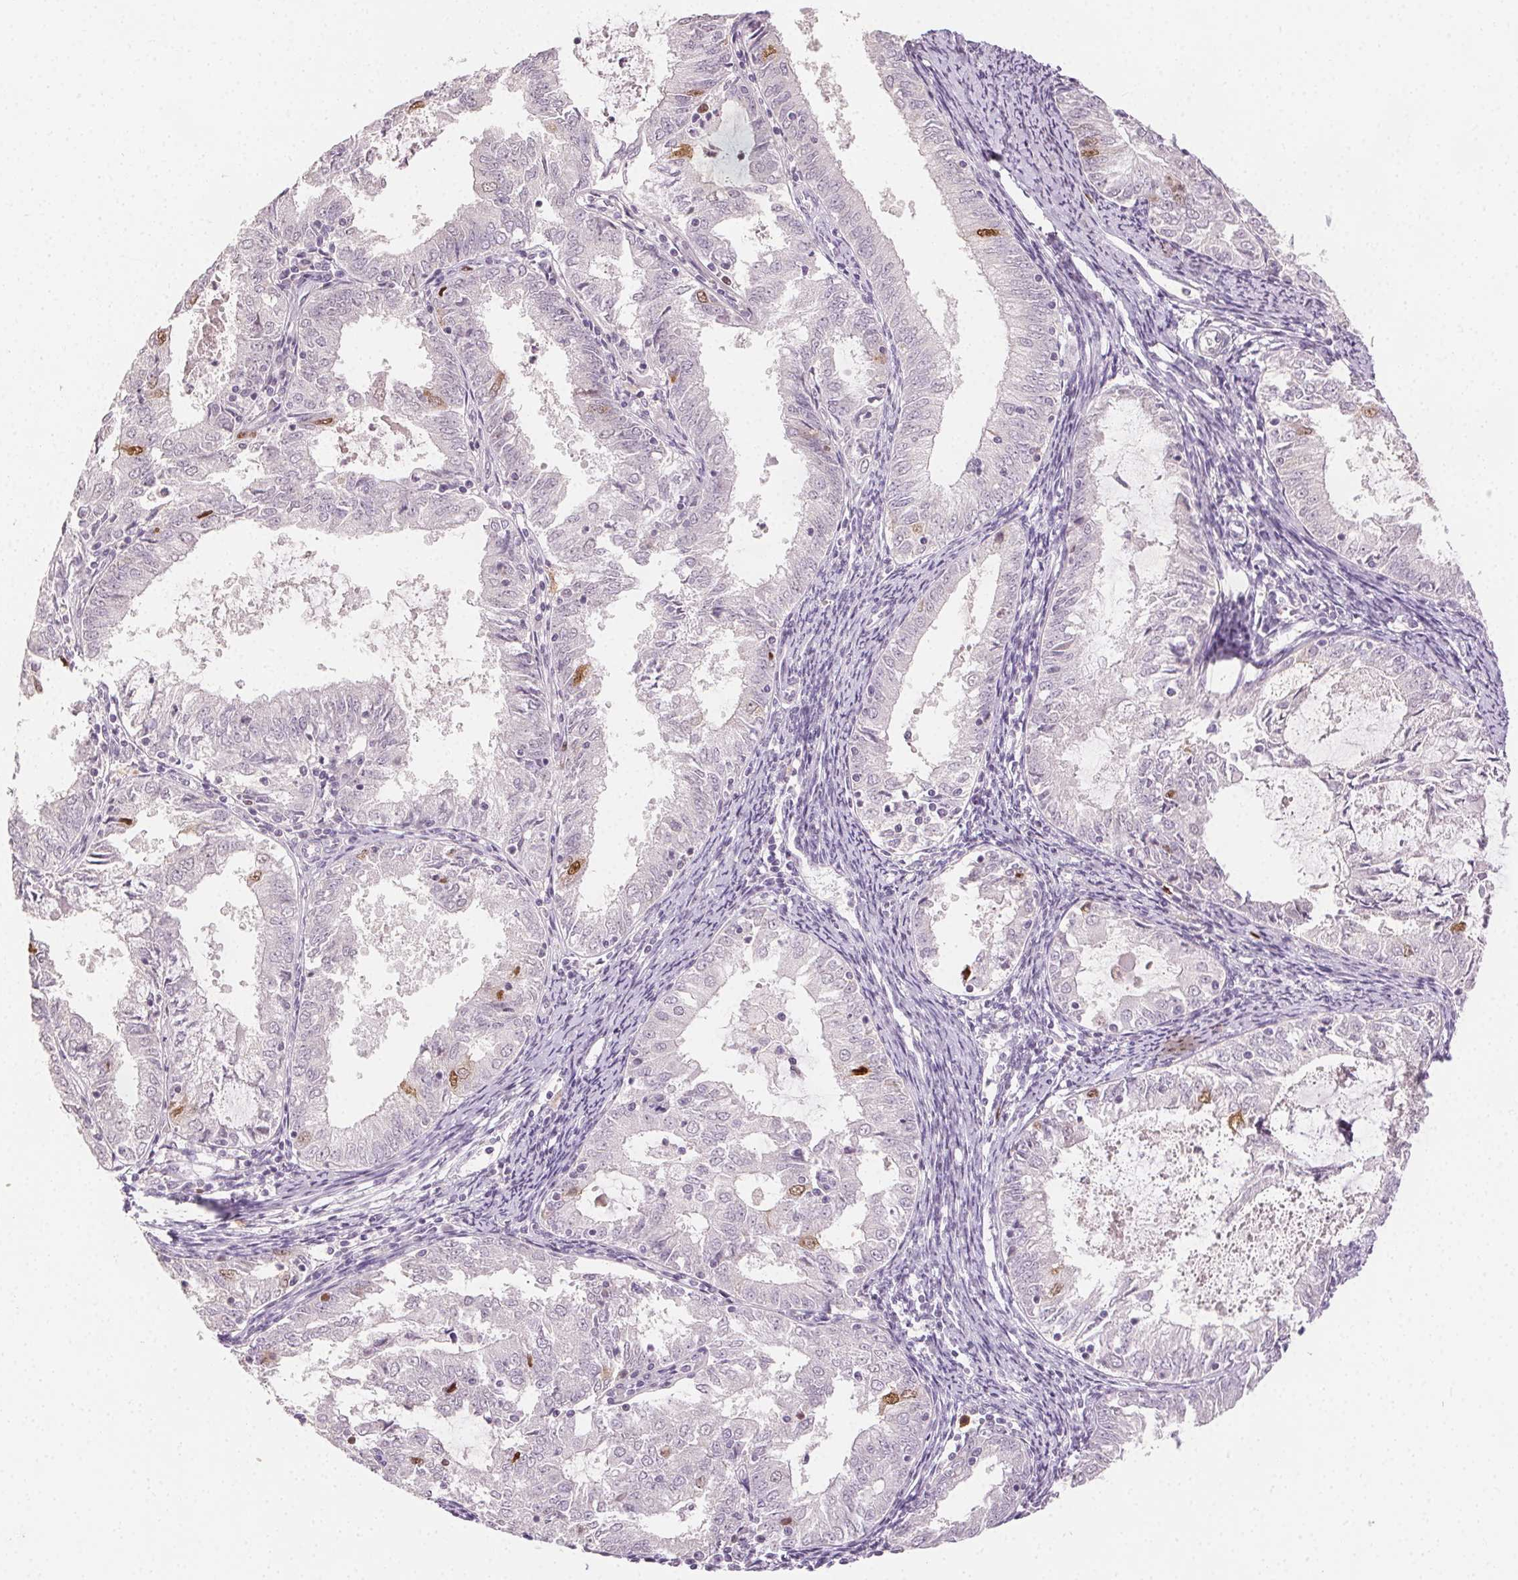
{"staining": {"intensity": "moderate", "quantity": "<25%", "location": "nuclear"}, "tissue": "endometrial cancer", "cell_type": "Tumor cells", "image_type": "cancer", "snomed": [{"axis": "morphology", "description": "Adenocarcinoma, NOS"}, {"axis": "topography", "description": "Endometrium"}], "caption": "A micrograph showing moderate nuclear staining in approximately <25% of tumor cells in endometrial cancer (adenocarcinoma), as visualized by brown immunohistochemical staining.", "gene": "ANLN", "patient": {"sex": "female", "age": 57}}